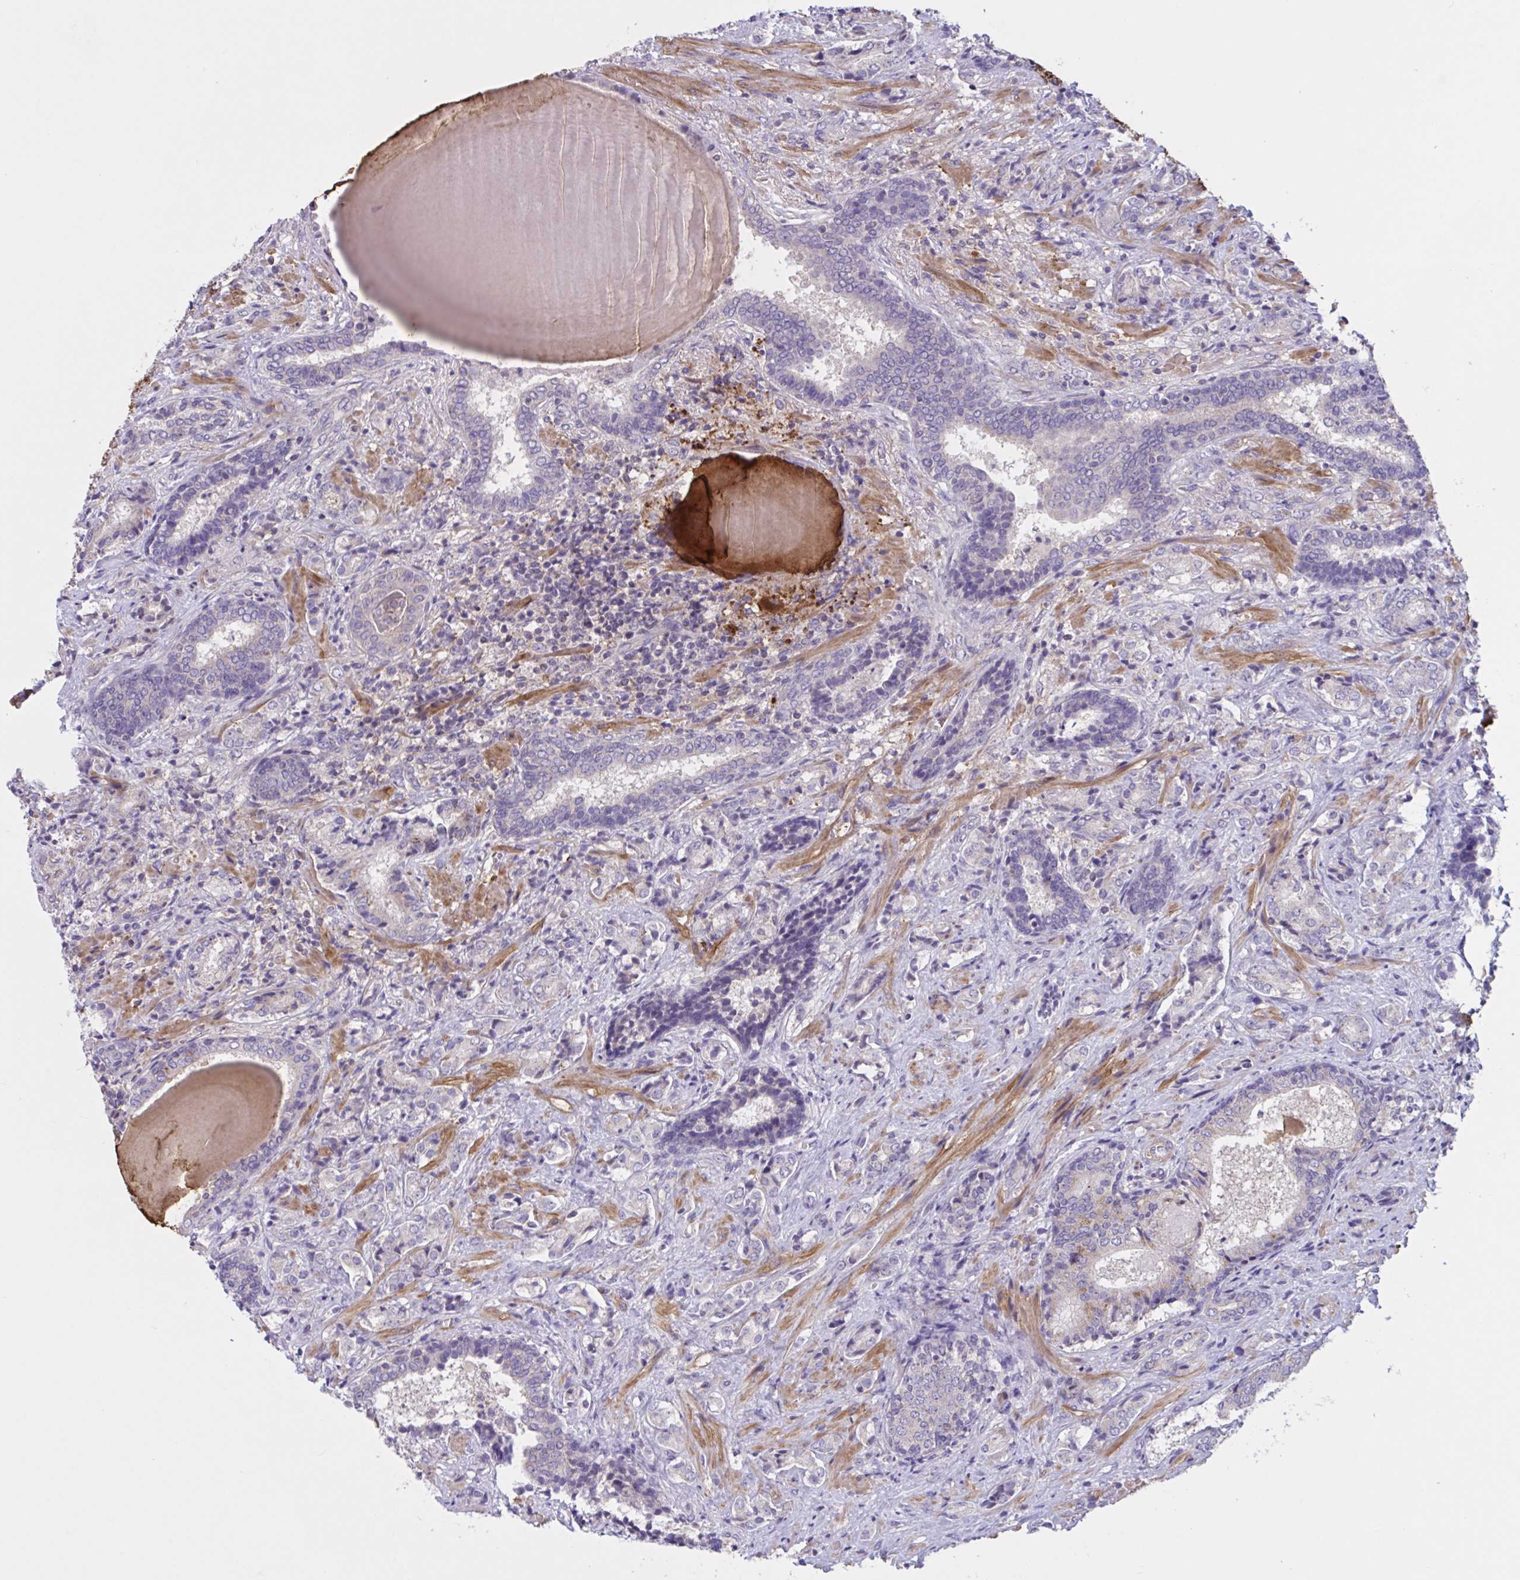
{"staining": {"intensity": "negative", "quantity": "none", "location": "none"}, "tissue": "prostate cancer", "cell_type": "Tumor cells", "image_type": "cancer", "snomed": [{"axis": "morphology", "description": "Adenocarcinoma, High grade"}, {"axis": "topography", "description": "Prostate"}], "caption": "DAB immunohistochemical staining of human prostate cancer demonstrates no significant positivity in tumor cells. (DAB (3,3'-diaminobenzidine) immunohistochemistry visualized using brightfield microscopy, high magnification).", "gene": "WNT9B", "patient": {"sex": "male", "age": 62}}